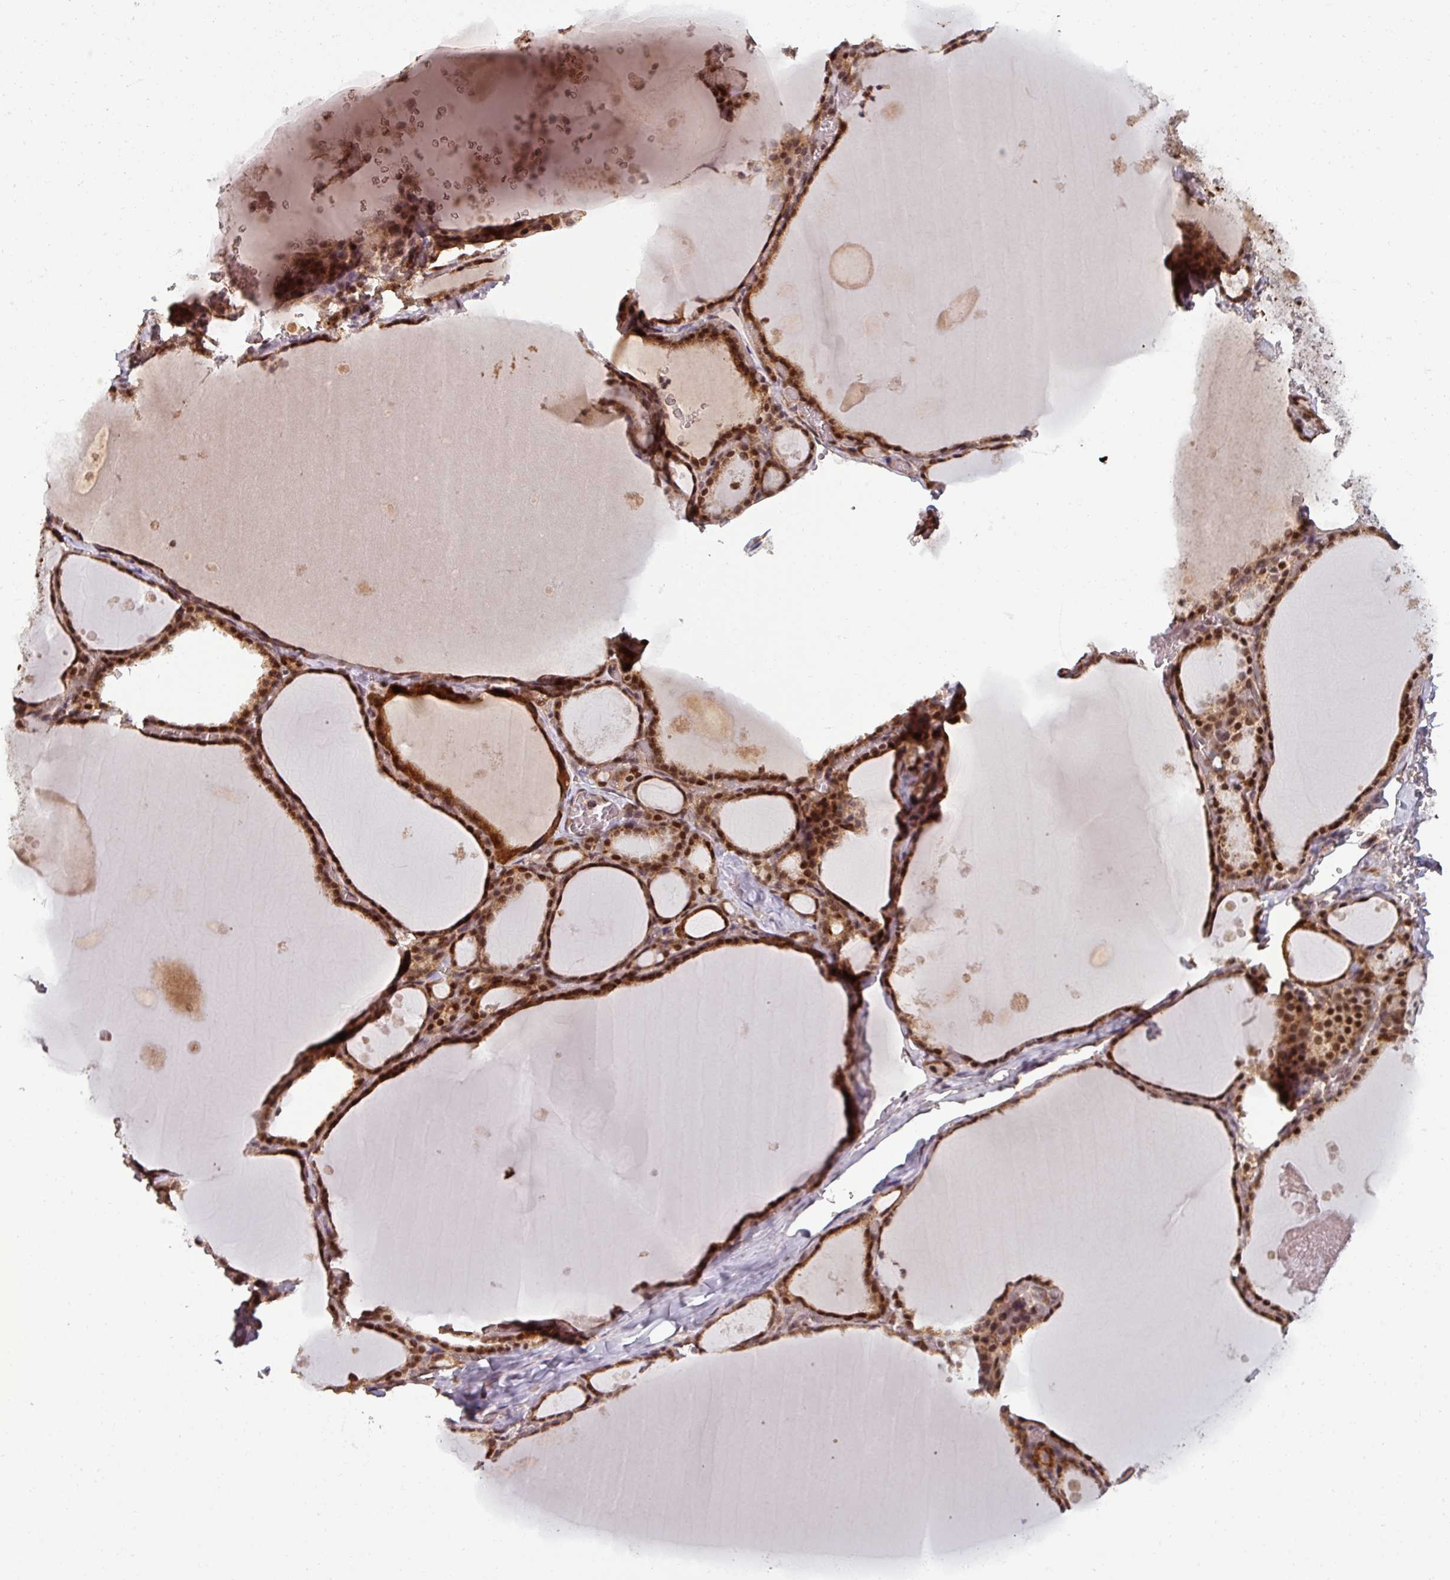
{"staining": {"intensity": "strong", "quantity": ">75%", "location": "cytoplasmic/membranous,nuclear"}, "tissue": "thyroid gland", "cell_type": "Glandular cells", "image_type": "normal", "snomed": [{"axis": "morphology", "description": "Normal tissue, NOS"}, {"axis": "topography", "description": "Thyroid gland"}], "caption": "Immunohistochemistry (DAB) staining of benign human thyroid gland reveals strong cytoplasmic/membranous,nuclear protein positivity in about >75% of glandular cells.", "gene": "SWI5", "patient": {"sex": "male", "age": 56}}